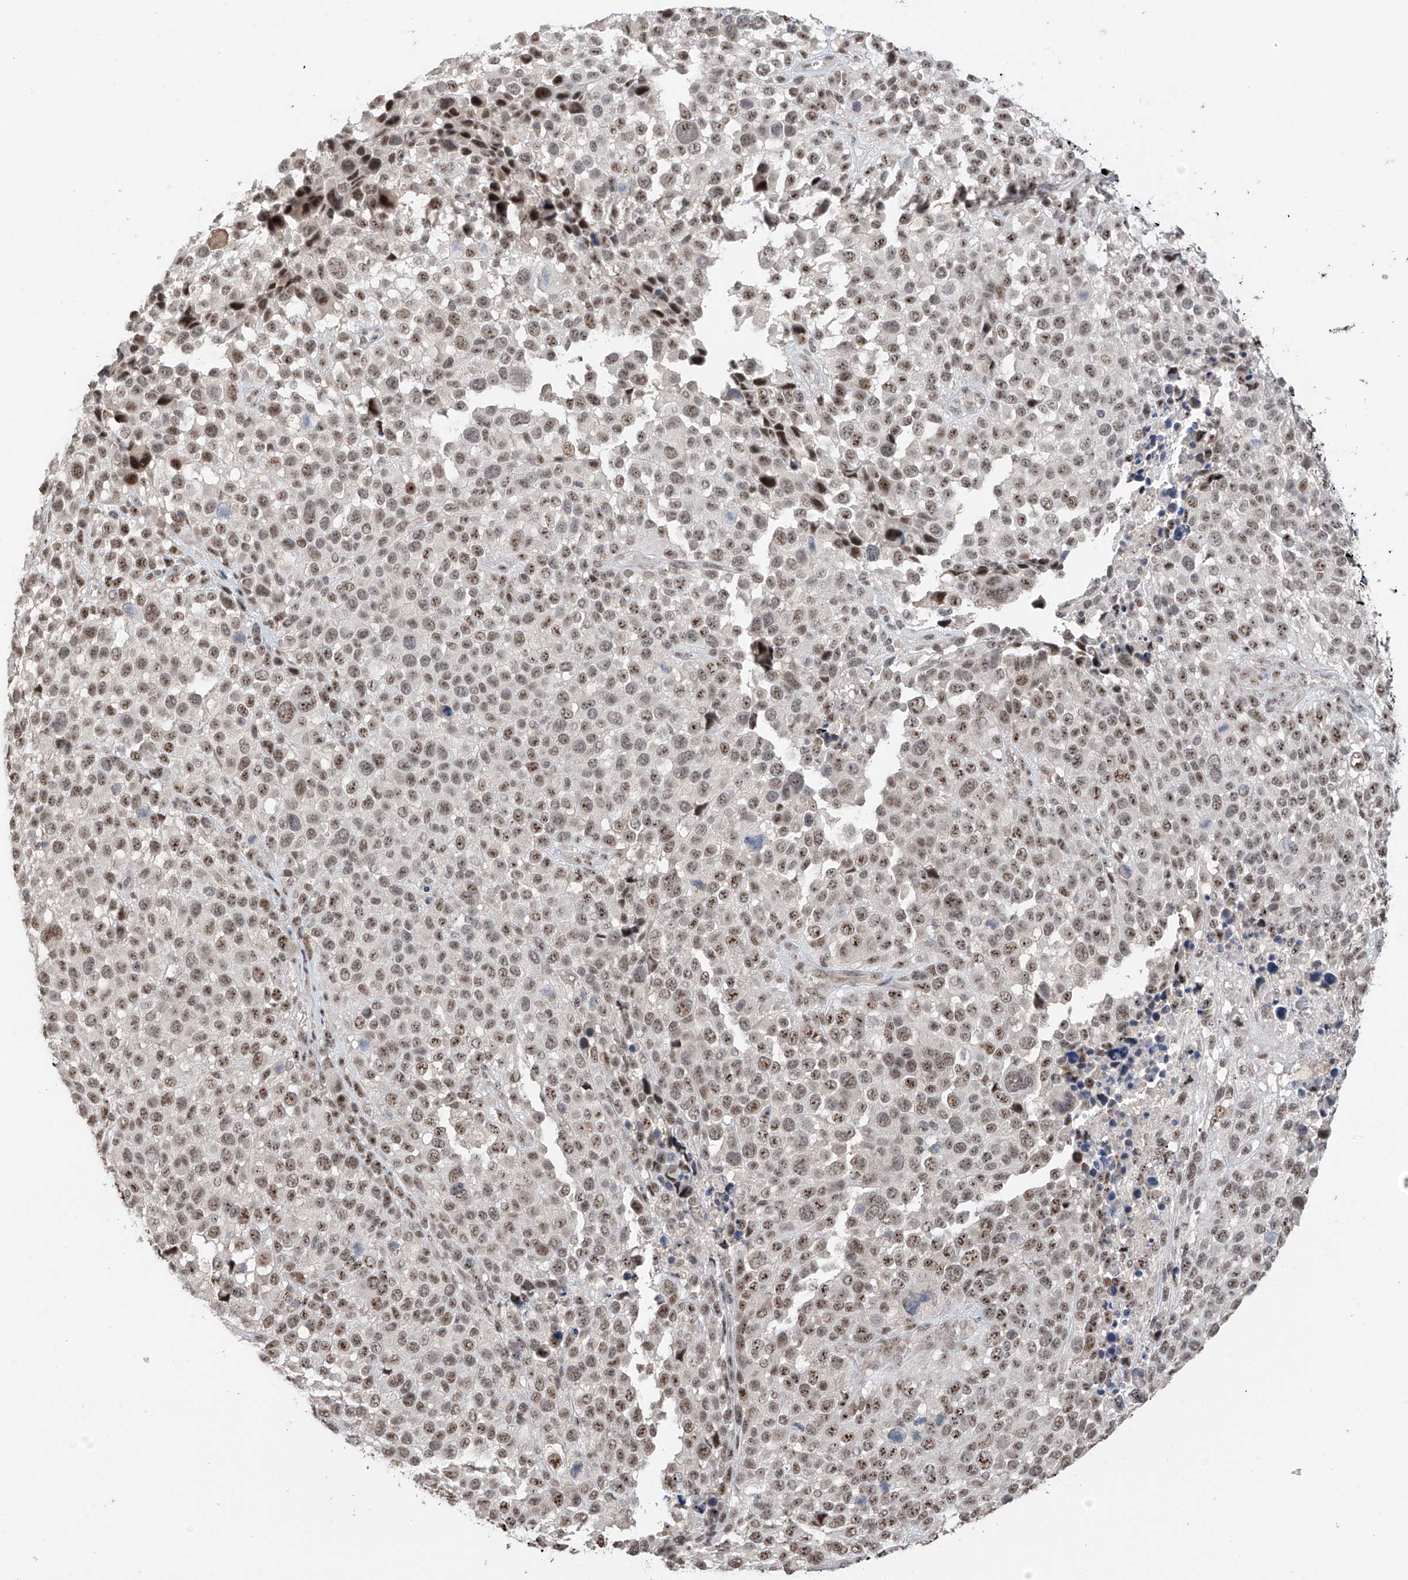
{"staining": {"intensity": "moderate", "quantity": ">75%", "location": "nuclear"}, "tissue": "melanoma", "cell_type": "Tumor cells", "image_type": "cancer", "snomed": [{"axis": "morphology", "description": "Malignant melanoma, NOS"}, {"axis": "topography", "description": "Skin of trunk"}], "caption": "This photomicrograph shows immunohistochemistry staining of melanoma, with medium moderate nuclear staining in approximately >75% of tumor cells.", "gene": "C1orf131", "patient": {"sex": "male", "age": 71}}